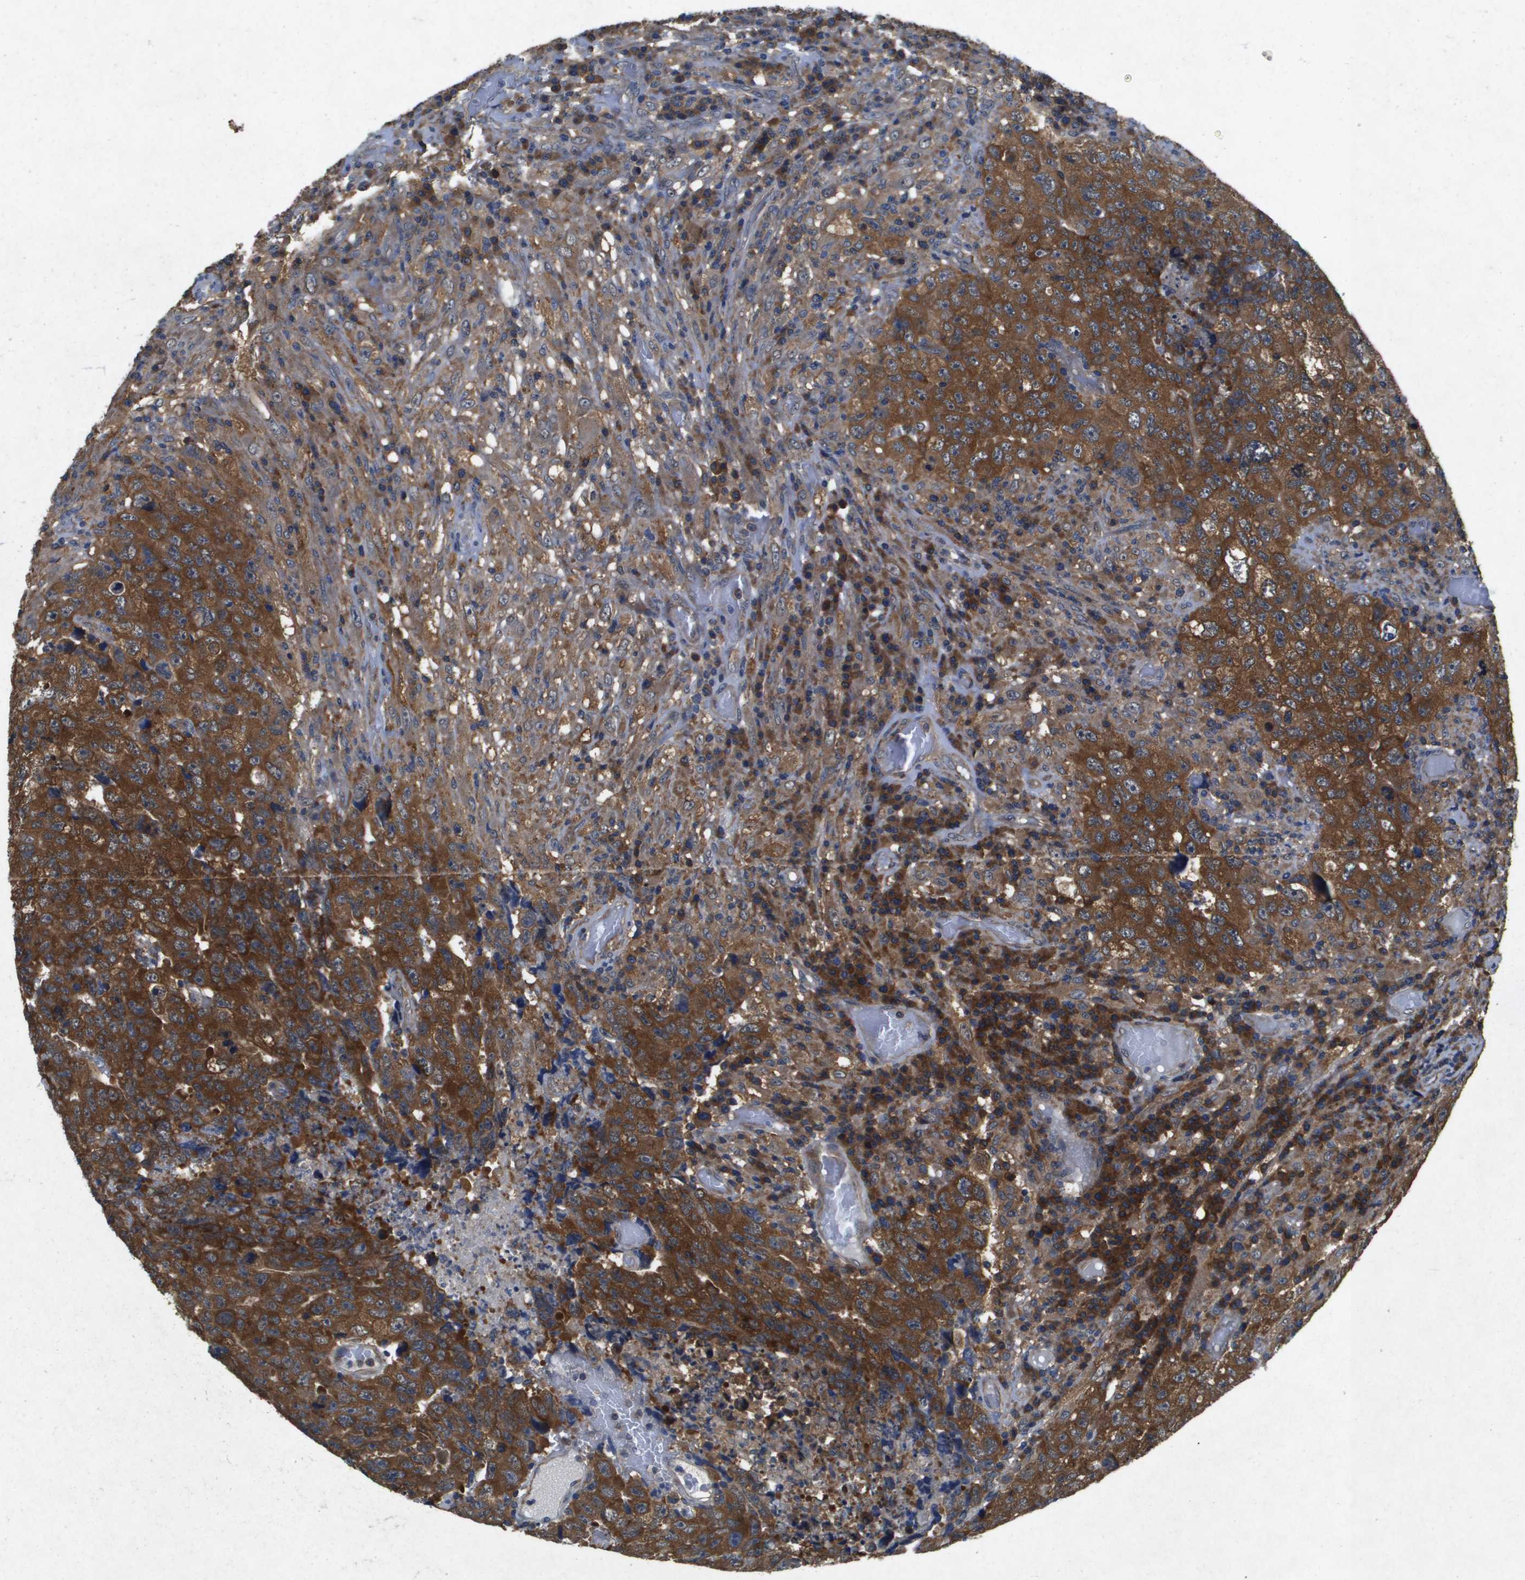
{"staining": {"intensity": "strong", "quantity": ">75%", "location": "cytoplasmic/membranous"}, "tissue": "testis cancer", "cell_type": "Tumor cells", "image_type": "cancer", "snomed": [{"axis": "morphology", "description": "Necrosis, NOS"}, {"axis": "morphology", "description": "Carcinoma, Embryonal, NOS"}, {"axis": "topography", "description": "Testis"}], "caption": "Embryonal carcinoma (testis) stained with immunohistochemistry reveals strong cytoplasmic/membranous staining in approximately >75% of tumor cells.", "gene": "PTPRT", "patient": {"sex": "male", "age": 19}}